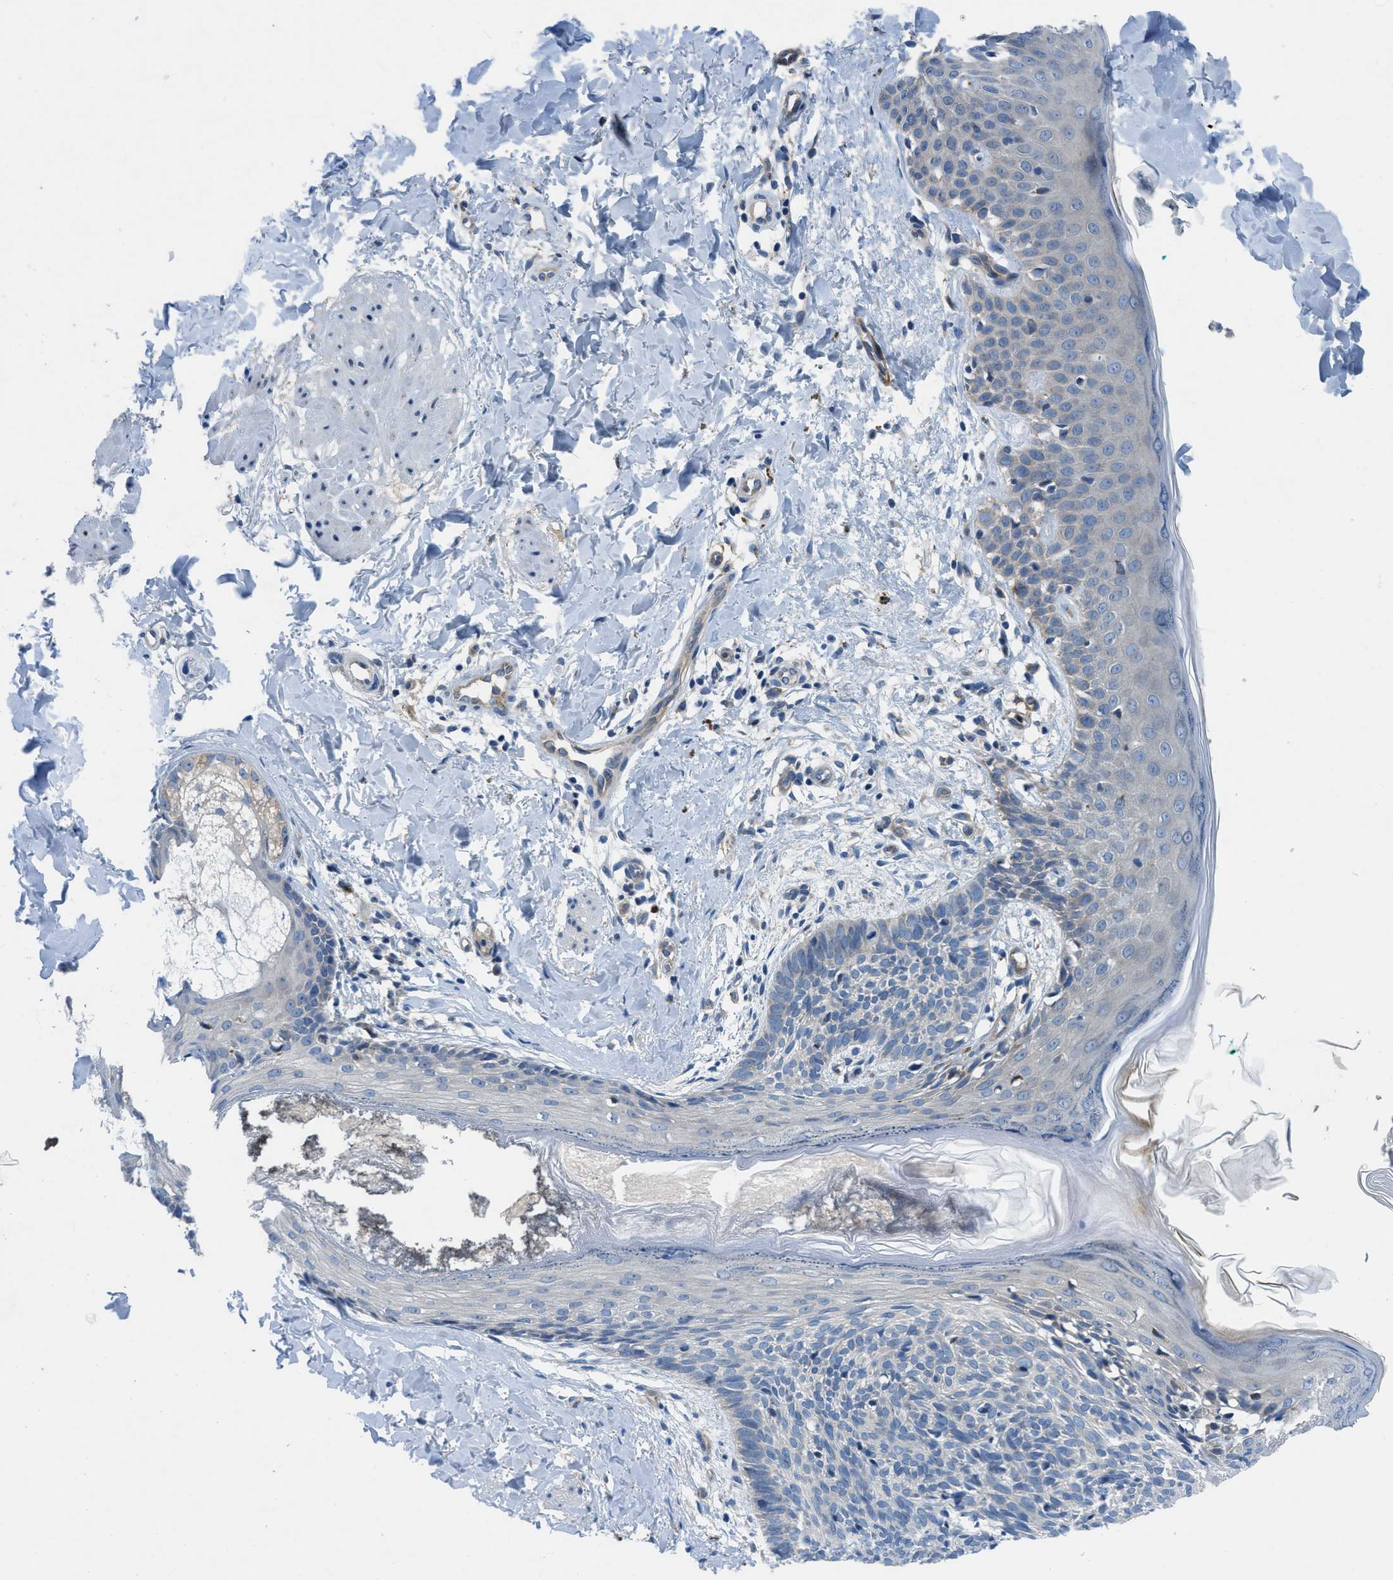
{"staining": {"intensity": "negative", "quantity": "none", "location": "none"}, "tissue": "skin cancer", "cell_type": "Tumor cells", "image_type": "cancer", "snomed": [{"axis": "morphology", "description": "Basal cell carcinoma"}, {"axis": "topography", "description": "Skin"}], "caption": "DAB immunohistochemical staining of basal cell carcinoma (skin) exhibits no significant staining in tumor cells.", "gene": "PGR", "patient": {"sex": "male", "age": 60}}